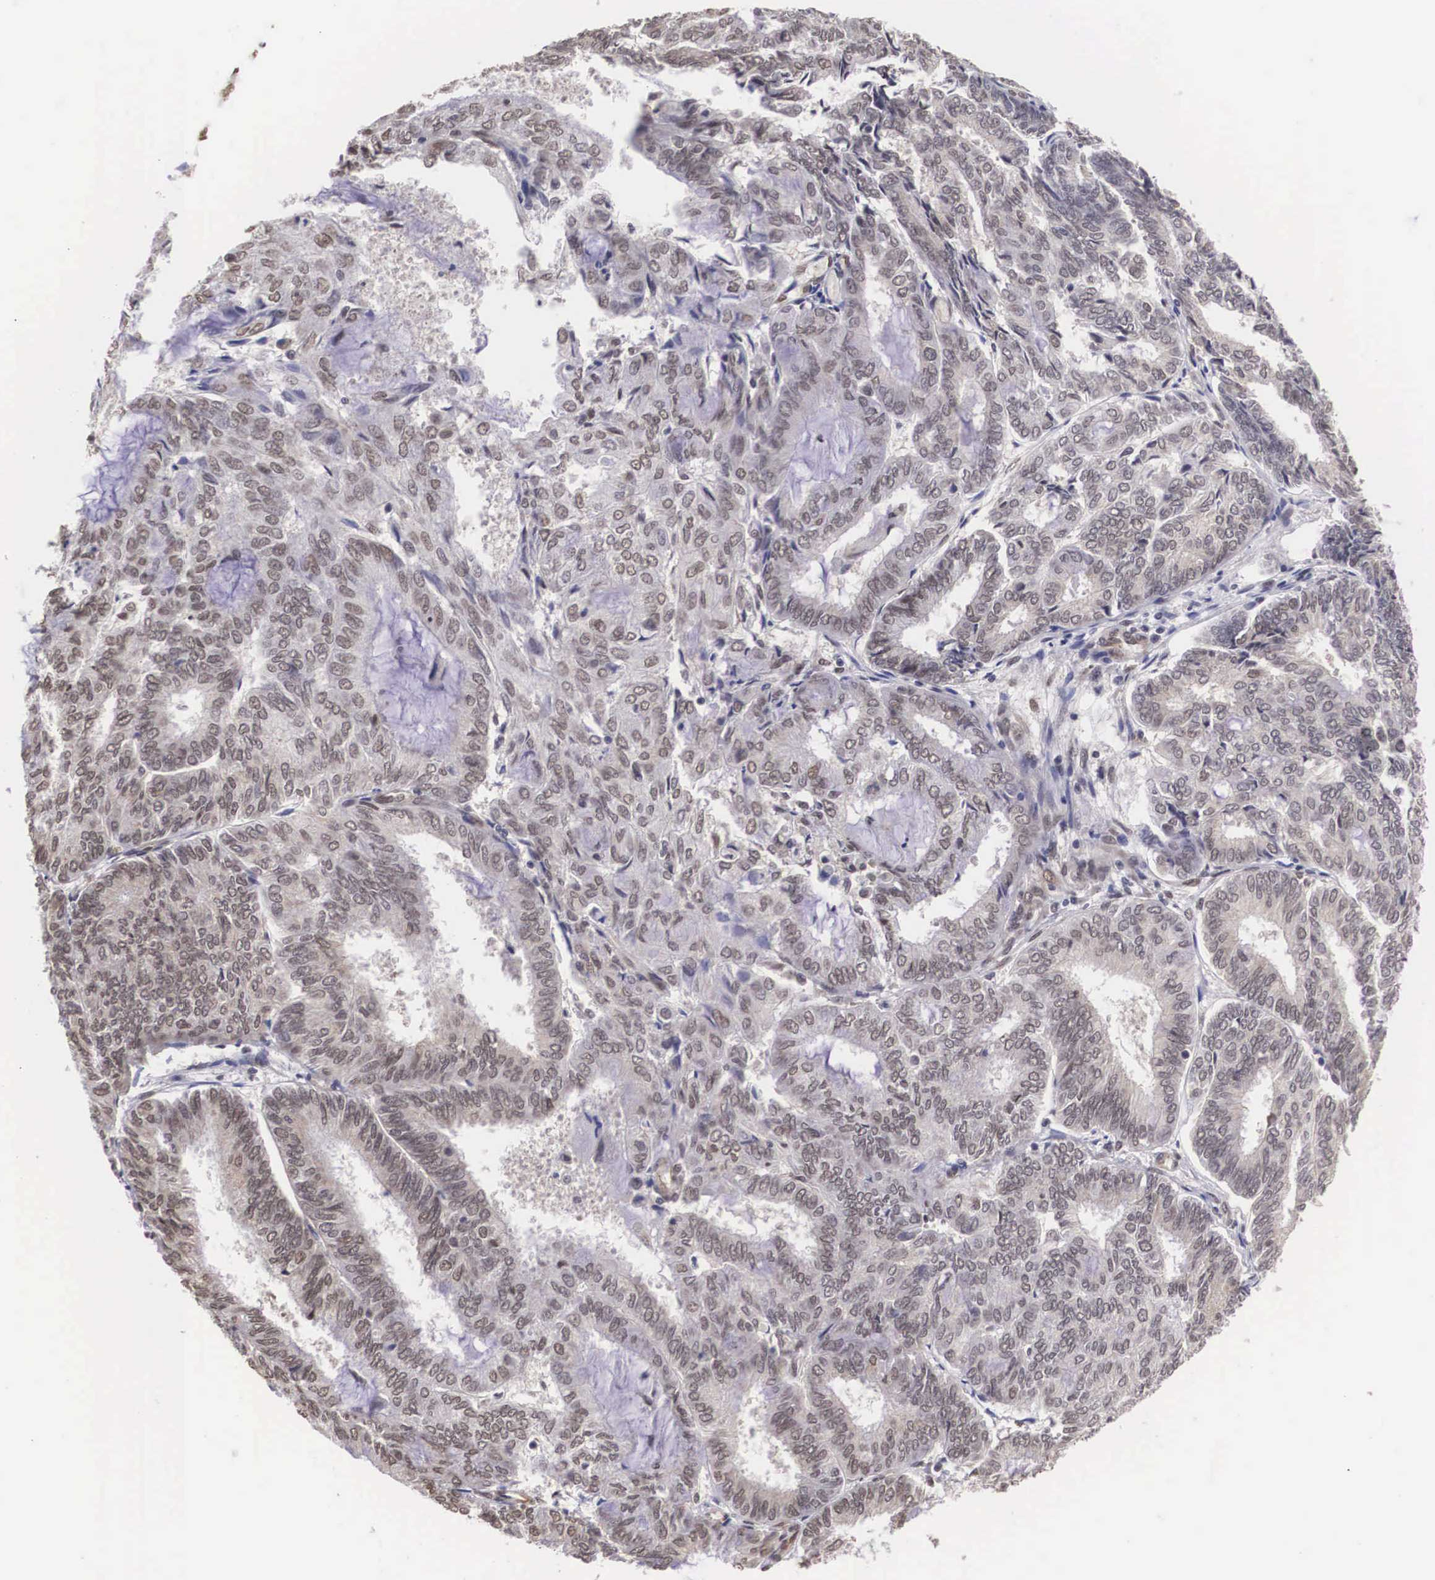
{"staining": {"intensity": "weak", "quantity": "25%-75%", "location": "cytoplasmic/membranous"}, "tissue": "endometrial cancer", "cell_type": "Tumor cells", "image_type": "cancer", "snomed": [{"axis": "morphology", "description": "Adenocarcinoma, NOS"}, {"axis": "topography", "description": "Endometrium"}], "caption": "Endometrial cancer stained for a protein exhibits weak cytoplasmic/membranous positivity in tumor cells. (DAB IHC, brown staining for protein, blue staining for nuclei).", "gene": "OTX2", "patient": {"sex": "female", "age": 59}}